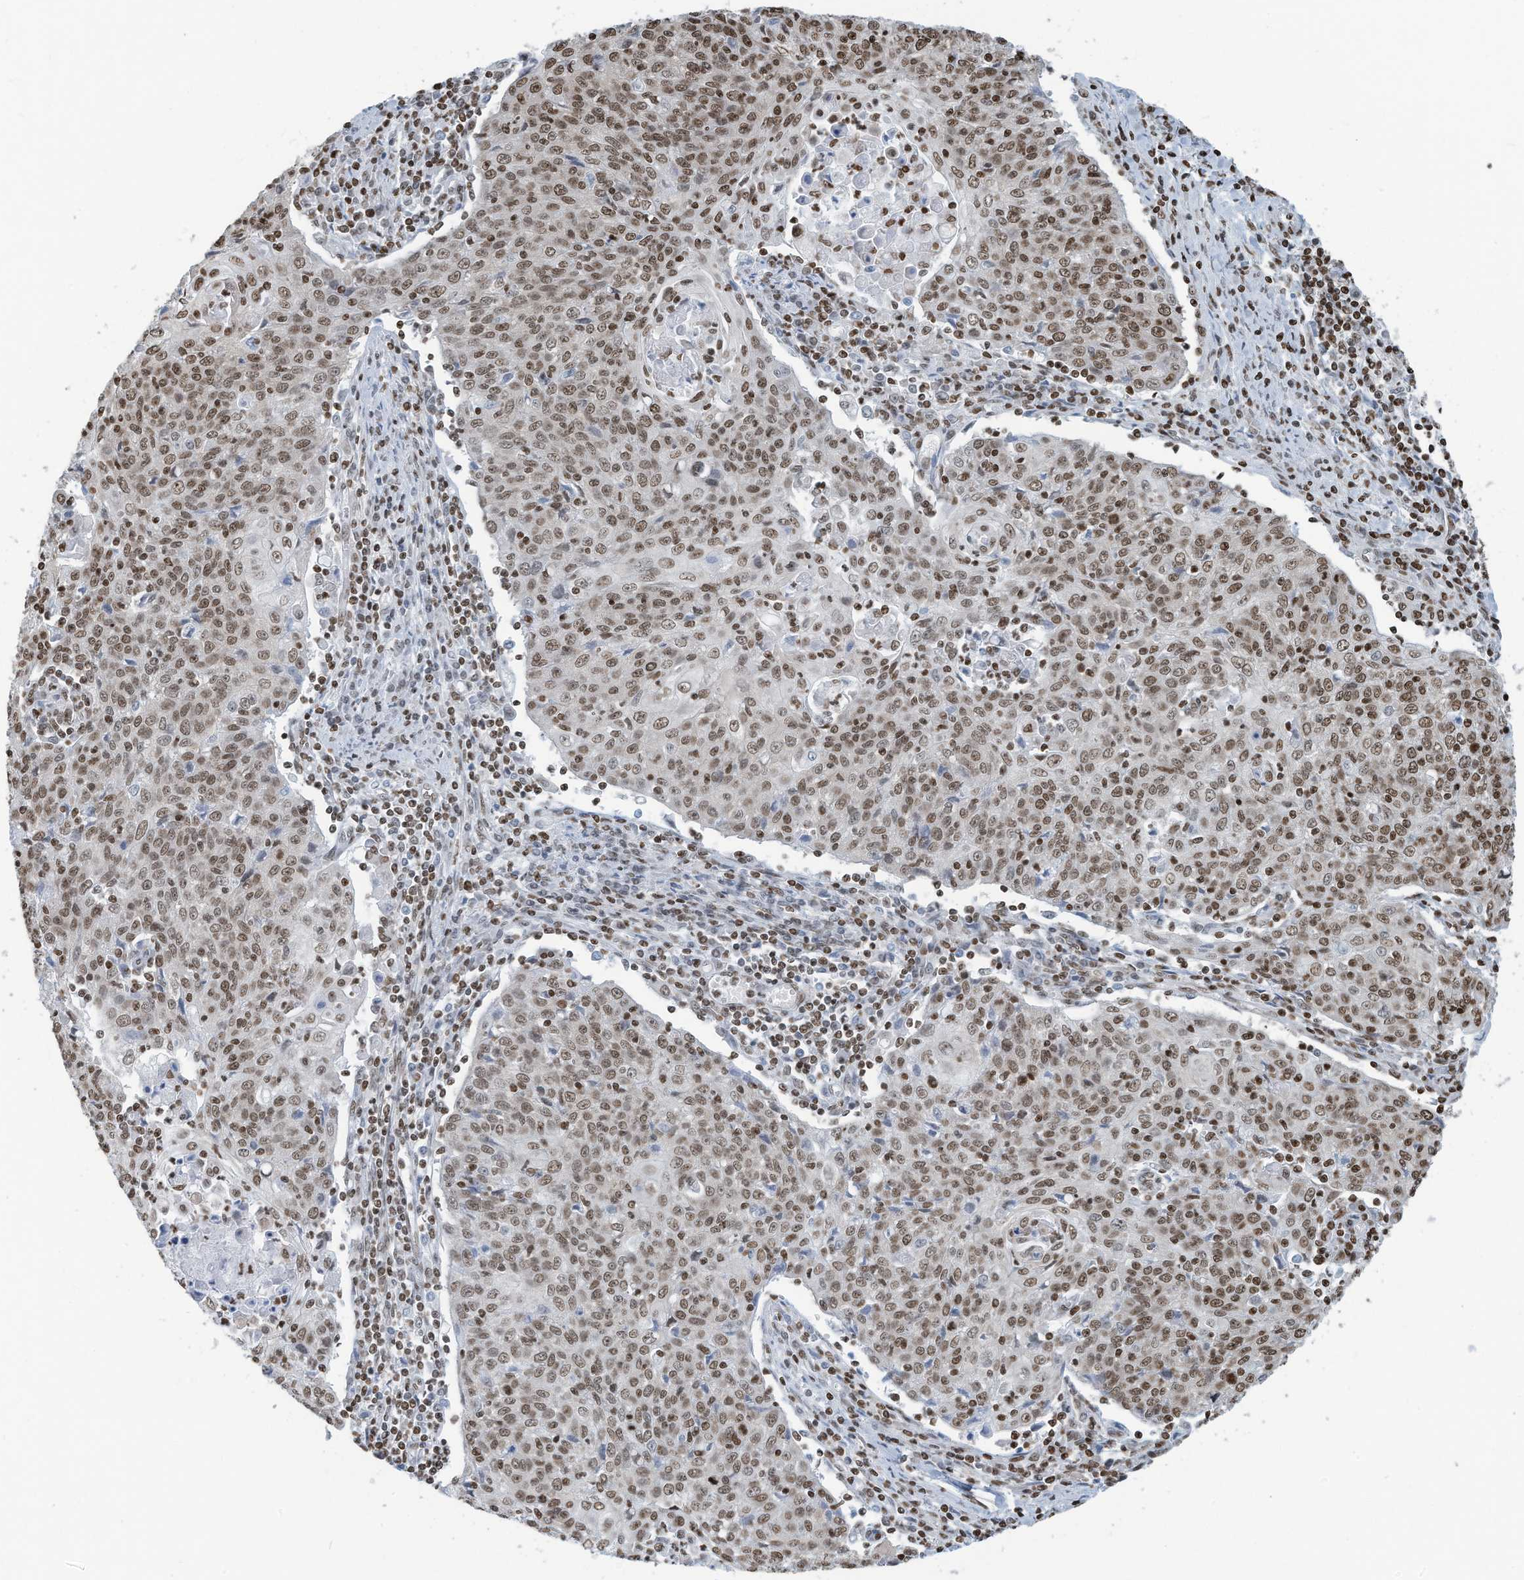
{"staining": {"intensity": "moderate", "quantity": ">75%", "location": "nuclear"}, "tissue": "cervical cancer", "cell_type": "Tumor cells", "image_type": "cancer", "snomed": [{"axis": "morphology", "description": "Squamous cell carcinoma, NOS"}, {"axis": "topography", "description": "Cervix"}], "caption": "This photomicrograph reveals IHC staining of cervical squamous cell carcinoma, with medium moderate nuclear positivity in approximately >75% of tumor cells.", "gene": "SARNP", "patient": {"sex": "female", "age": 48}}